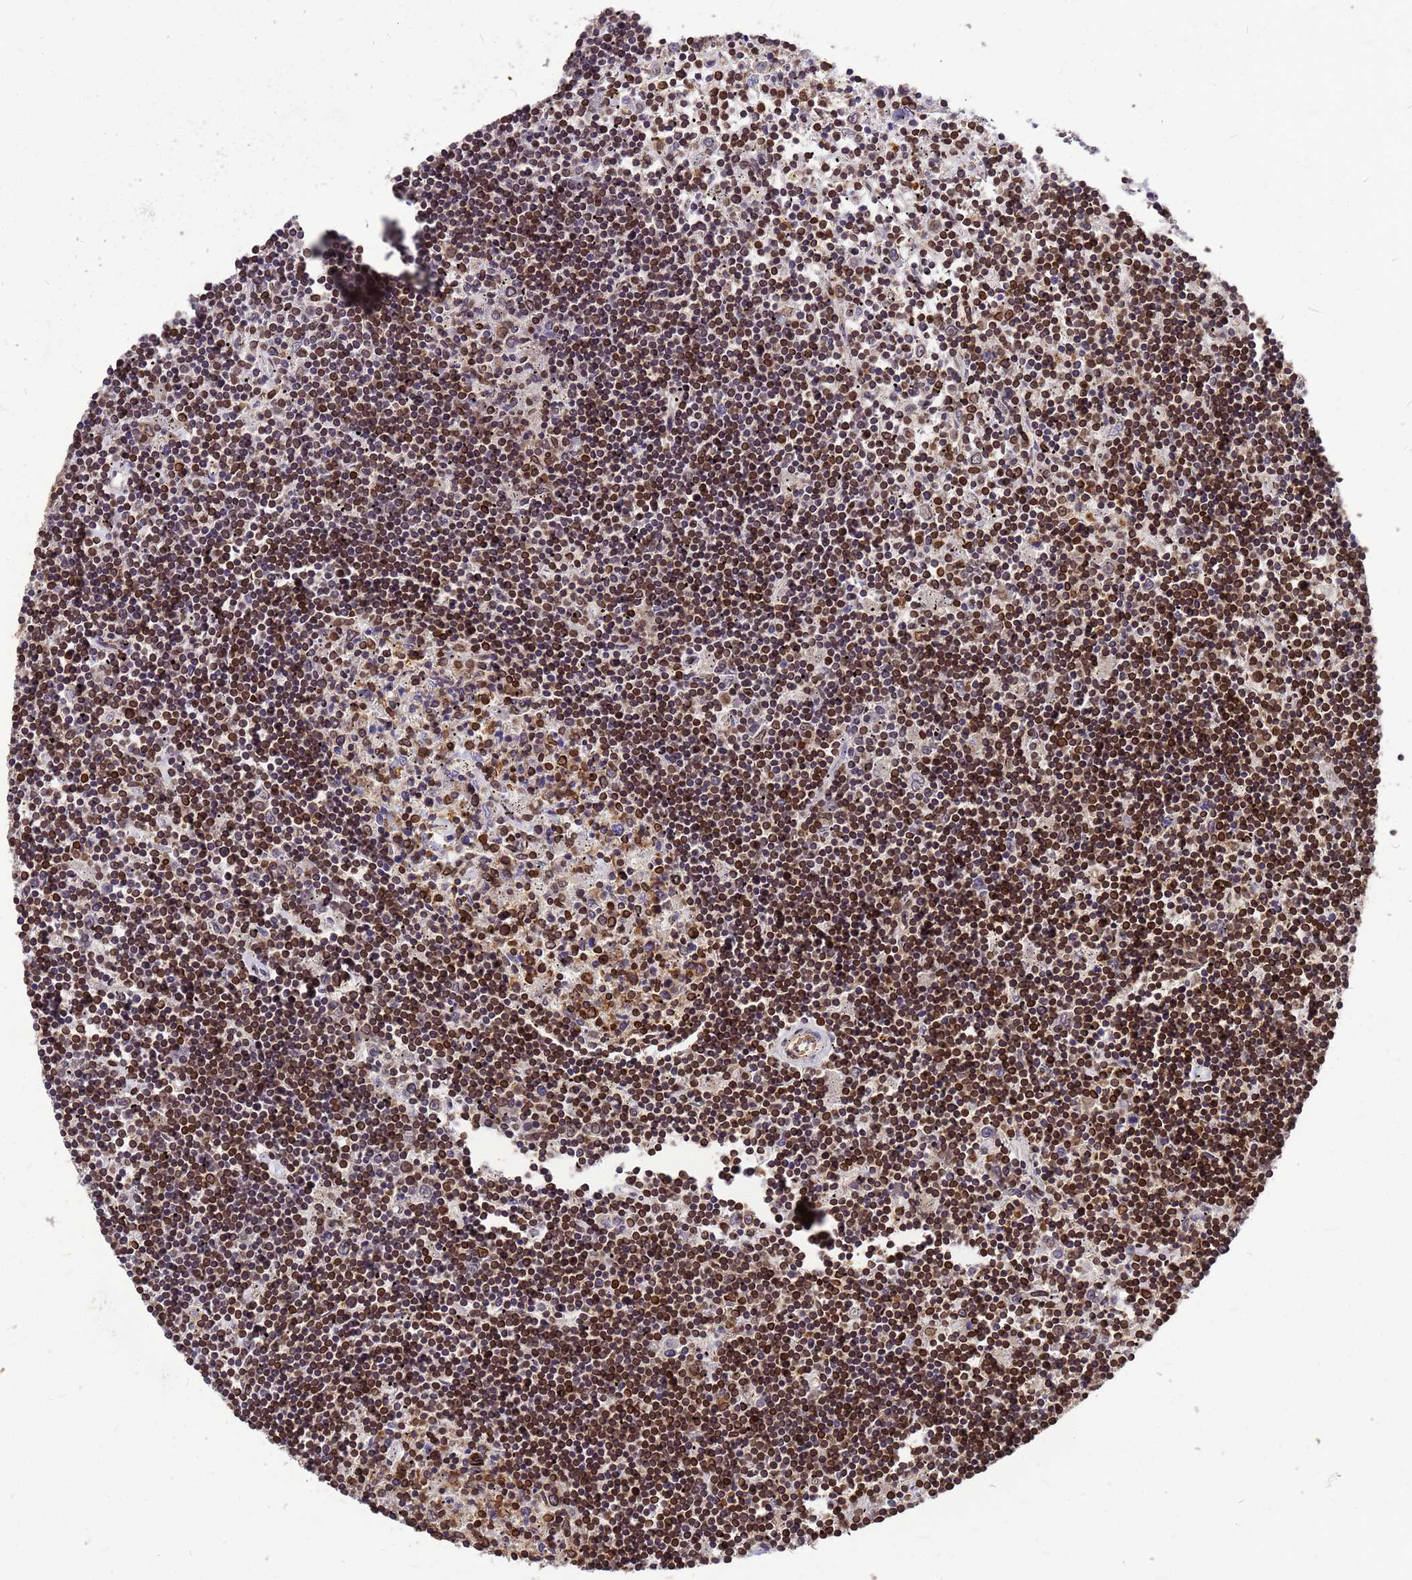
{"staining": {"intensity": "strong", "quantity": ">75%", "location": "nuclear"}, "tissue": "lymphoma", "cell_type": "Tumor cells", "image_type": "cancer", "snomed": [{"axis": "morphology", "description": "Malignant lymphoma, non-Hodgkin's type, Low grade"}, {"axis": "topography", "description": "Spleen"}], "caption": "Protein expression analysis of lymphoma reveals strong nuclear staining in approximately >75% of tumor cells.", "gene": "C1orf35", "patient": {"sex": "male", "age": 76}}